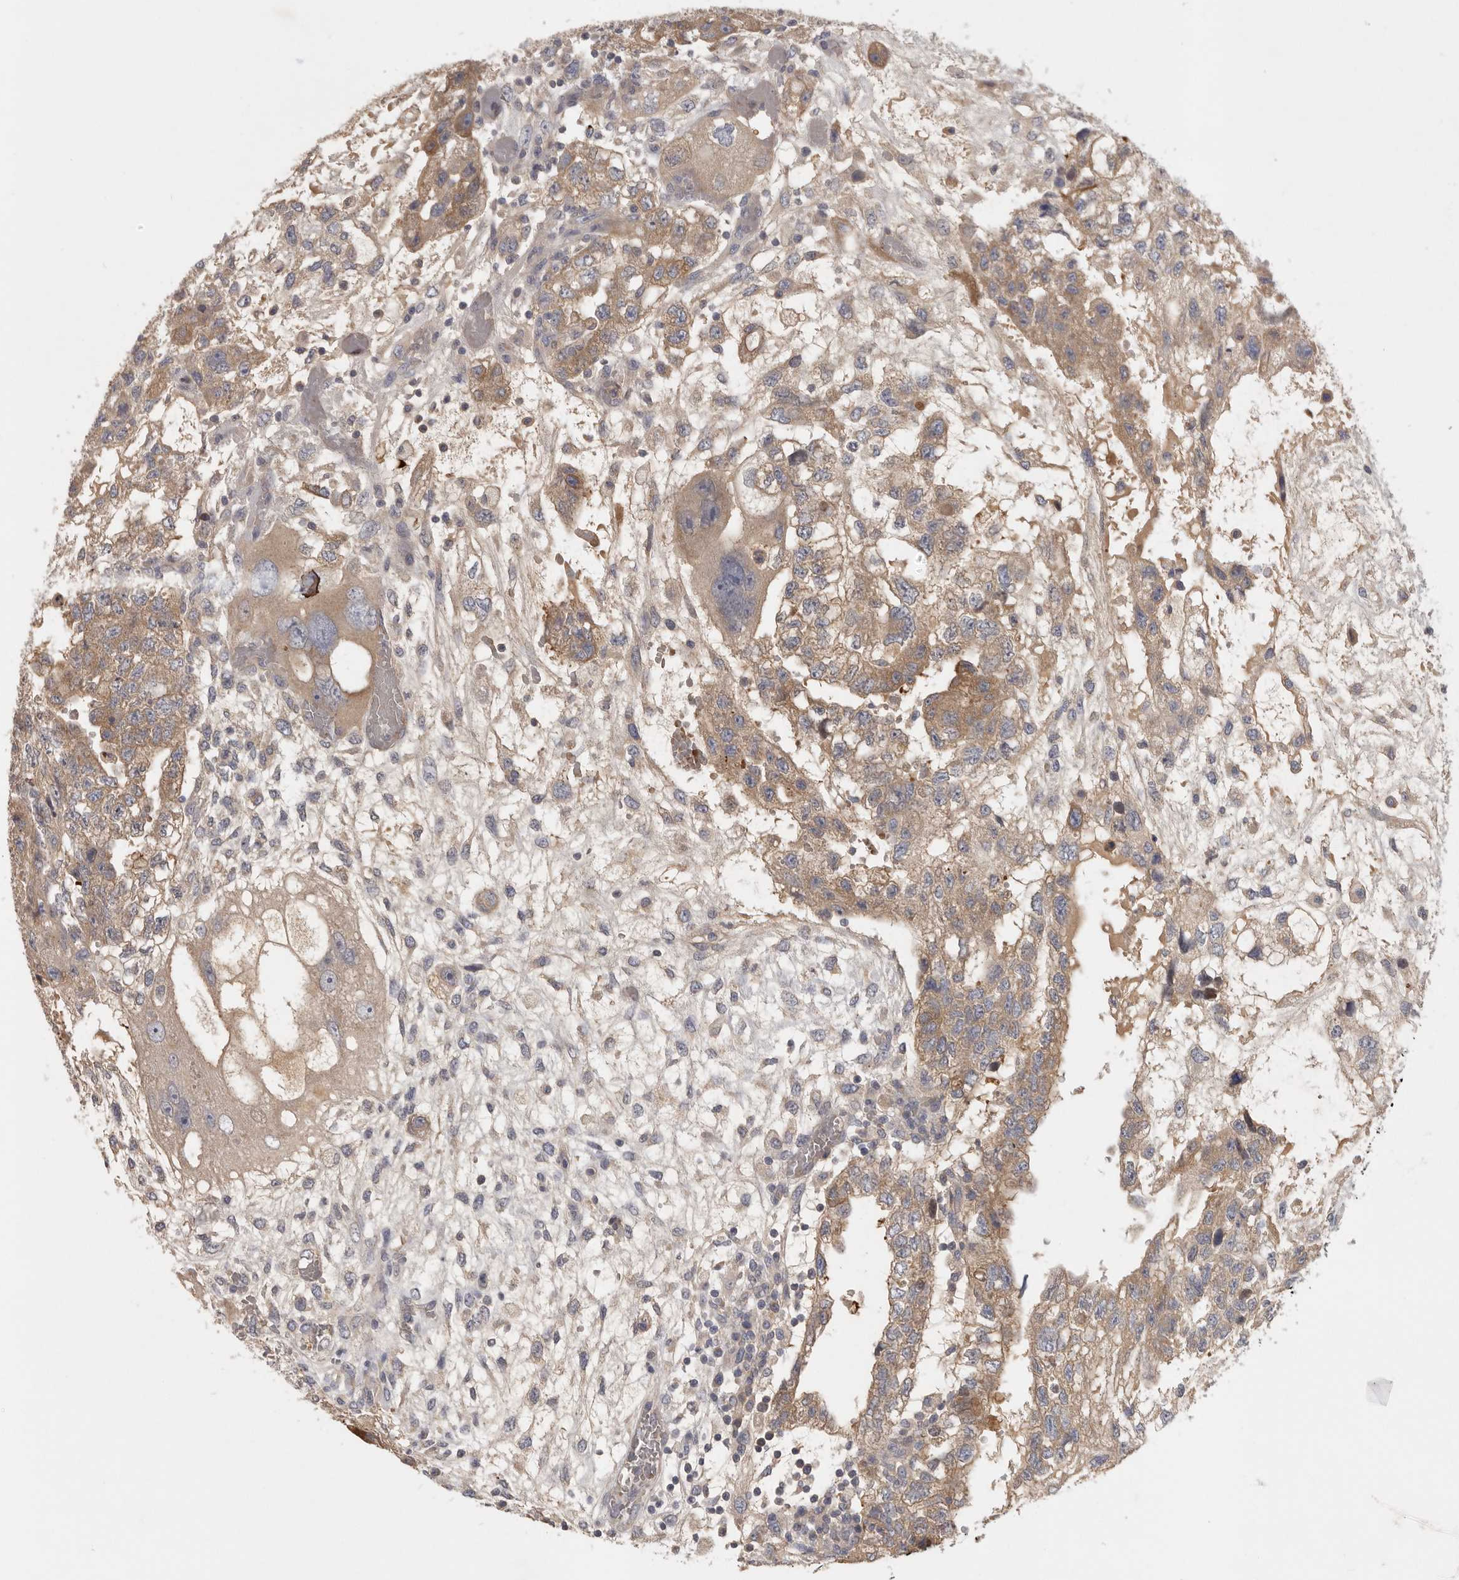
{"staining": {"intensity": "moderate", "quantity": ">75%", "location": "cytoplasmic/membranous"}, "tissue": "testis cancer", "cell_type": "Tumor cells", "image_type": "cancer", "snomed": [{"axis": "morphology", "description": "Carcinoma, Embryonal, NOS"}, {"axis": "topography", "description": "Testis"}], "caption": "Protein expression by immunohistochemistry (IHC) shows moderate cytoplasmic/membranous expression in approximately >75% of tumor cells in testis cancer (embryonal carcinoma).", "gene": "CFAP298", "patient": {"sex": "male", "age": 36}}